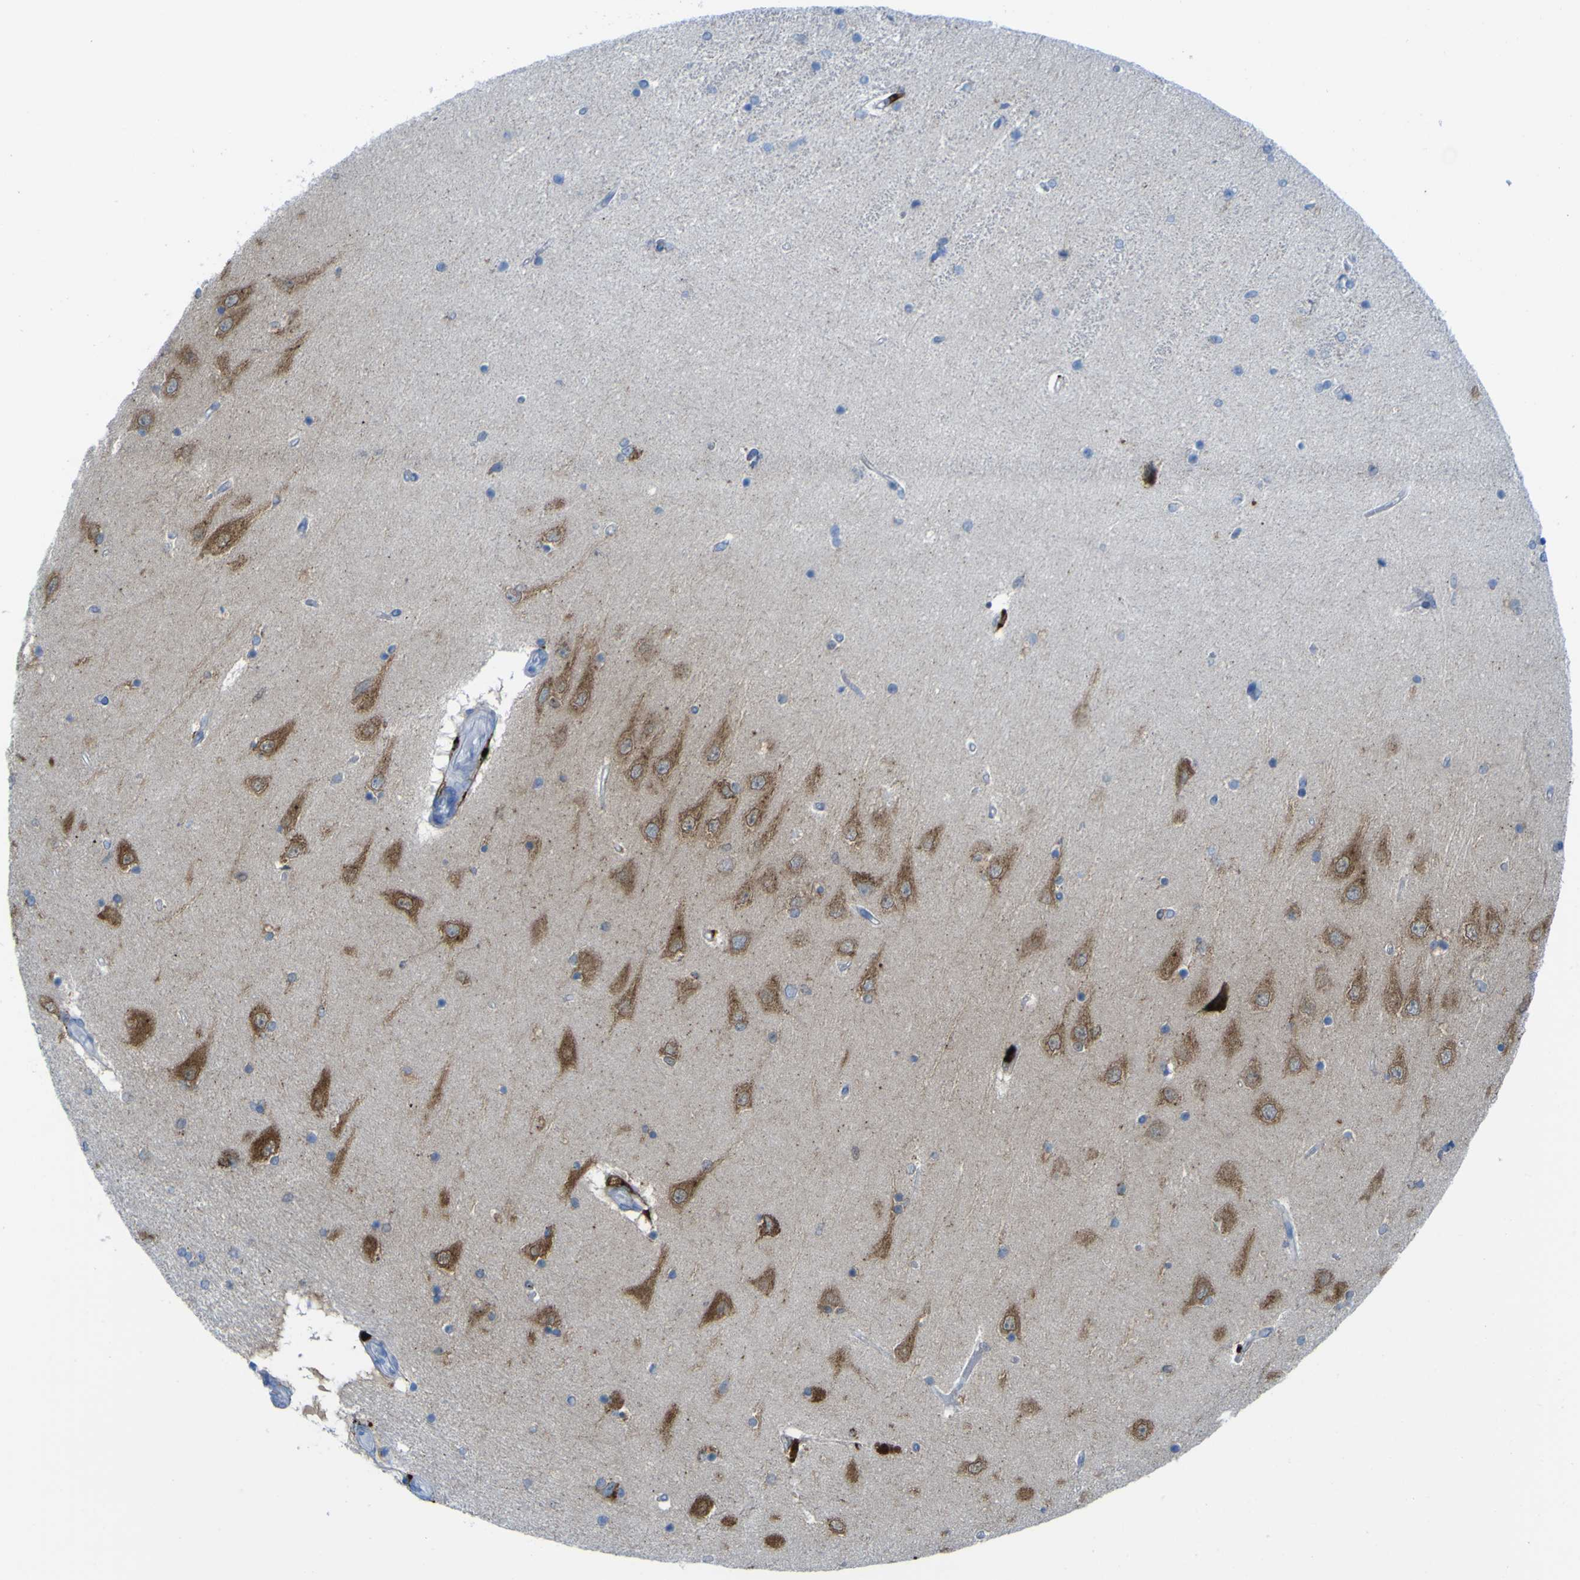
{"staining": {"intensity": "negative", "quantity": "none", "location": "none"}, "tissue": "hippocampus", "cell_type": "Glial cells", "image_type": "normal", "snomed": [{"axis": "morphology", "description": "Normal tissue, NOS"}, {"axis": "topography", "description": "Hippocampus"}], "caption": "Human hippocampus stained for a protein using immunohistochemistry (IHC) exhibits no expression in glial cells.", "gene": "PLD3", "patient": {"sex": "female", "age": 54}}